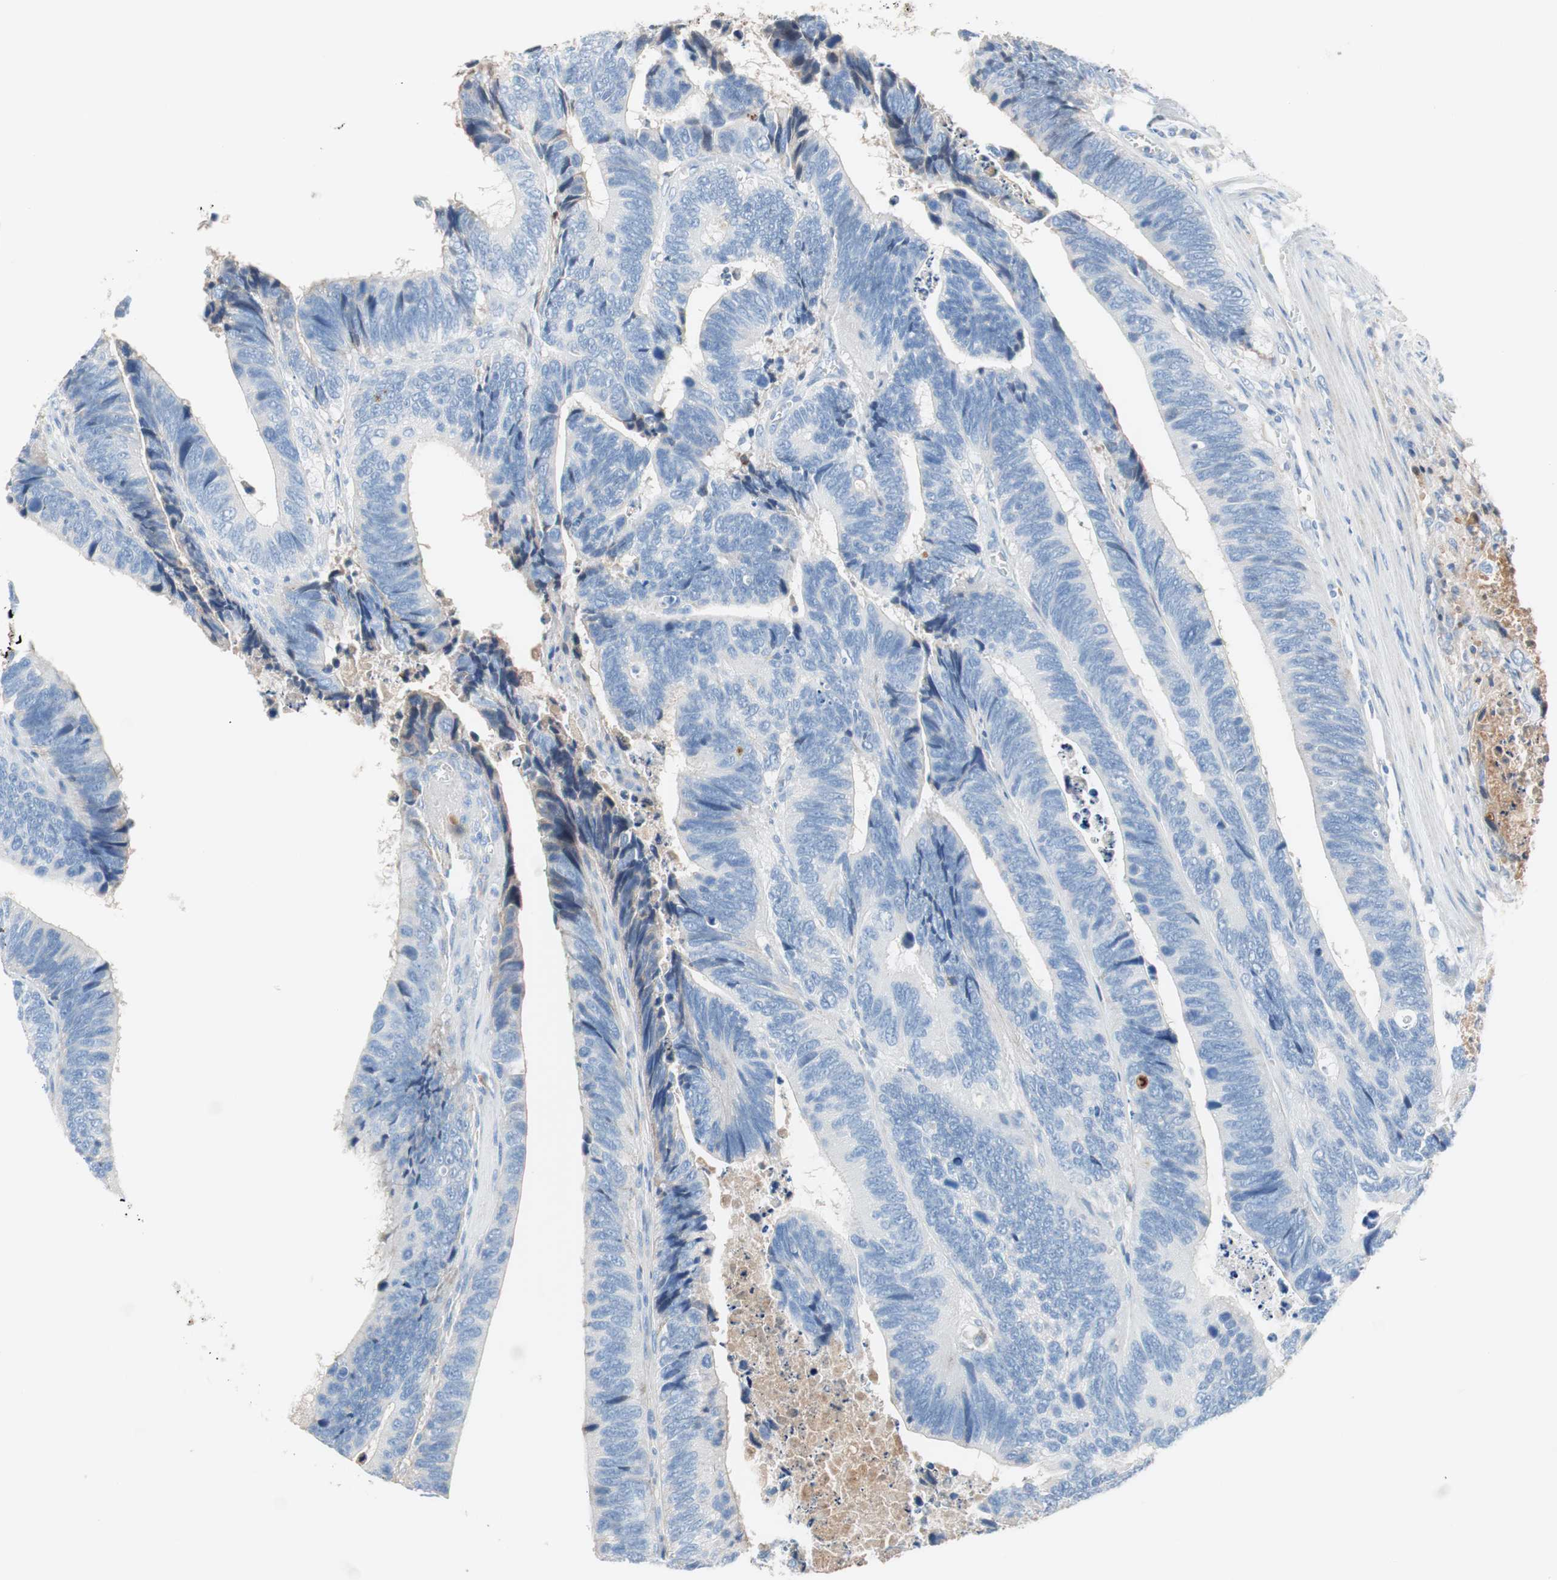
{"staining": {"intensity": "negative", "quantity": "none", "location": "none"}, "tissue": "colorectal cancer", "cell_type": "Tumor cells", "image_type": "cancer", "snomed": [{"axis": "morphology", "description": "Adenocarcinoma, NOS"}, {"axis": "topography", "description": "Colon"}], "caption": "IHC histopathology image of neoplastic tissue: colorectal cancer stained with DAB shows no significant protein positivity in tumor cells.", "gene": "RBP4", "patient": {"sex": "male", "age": 72}}